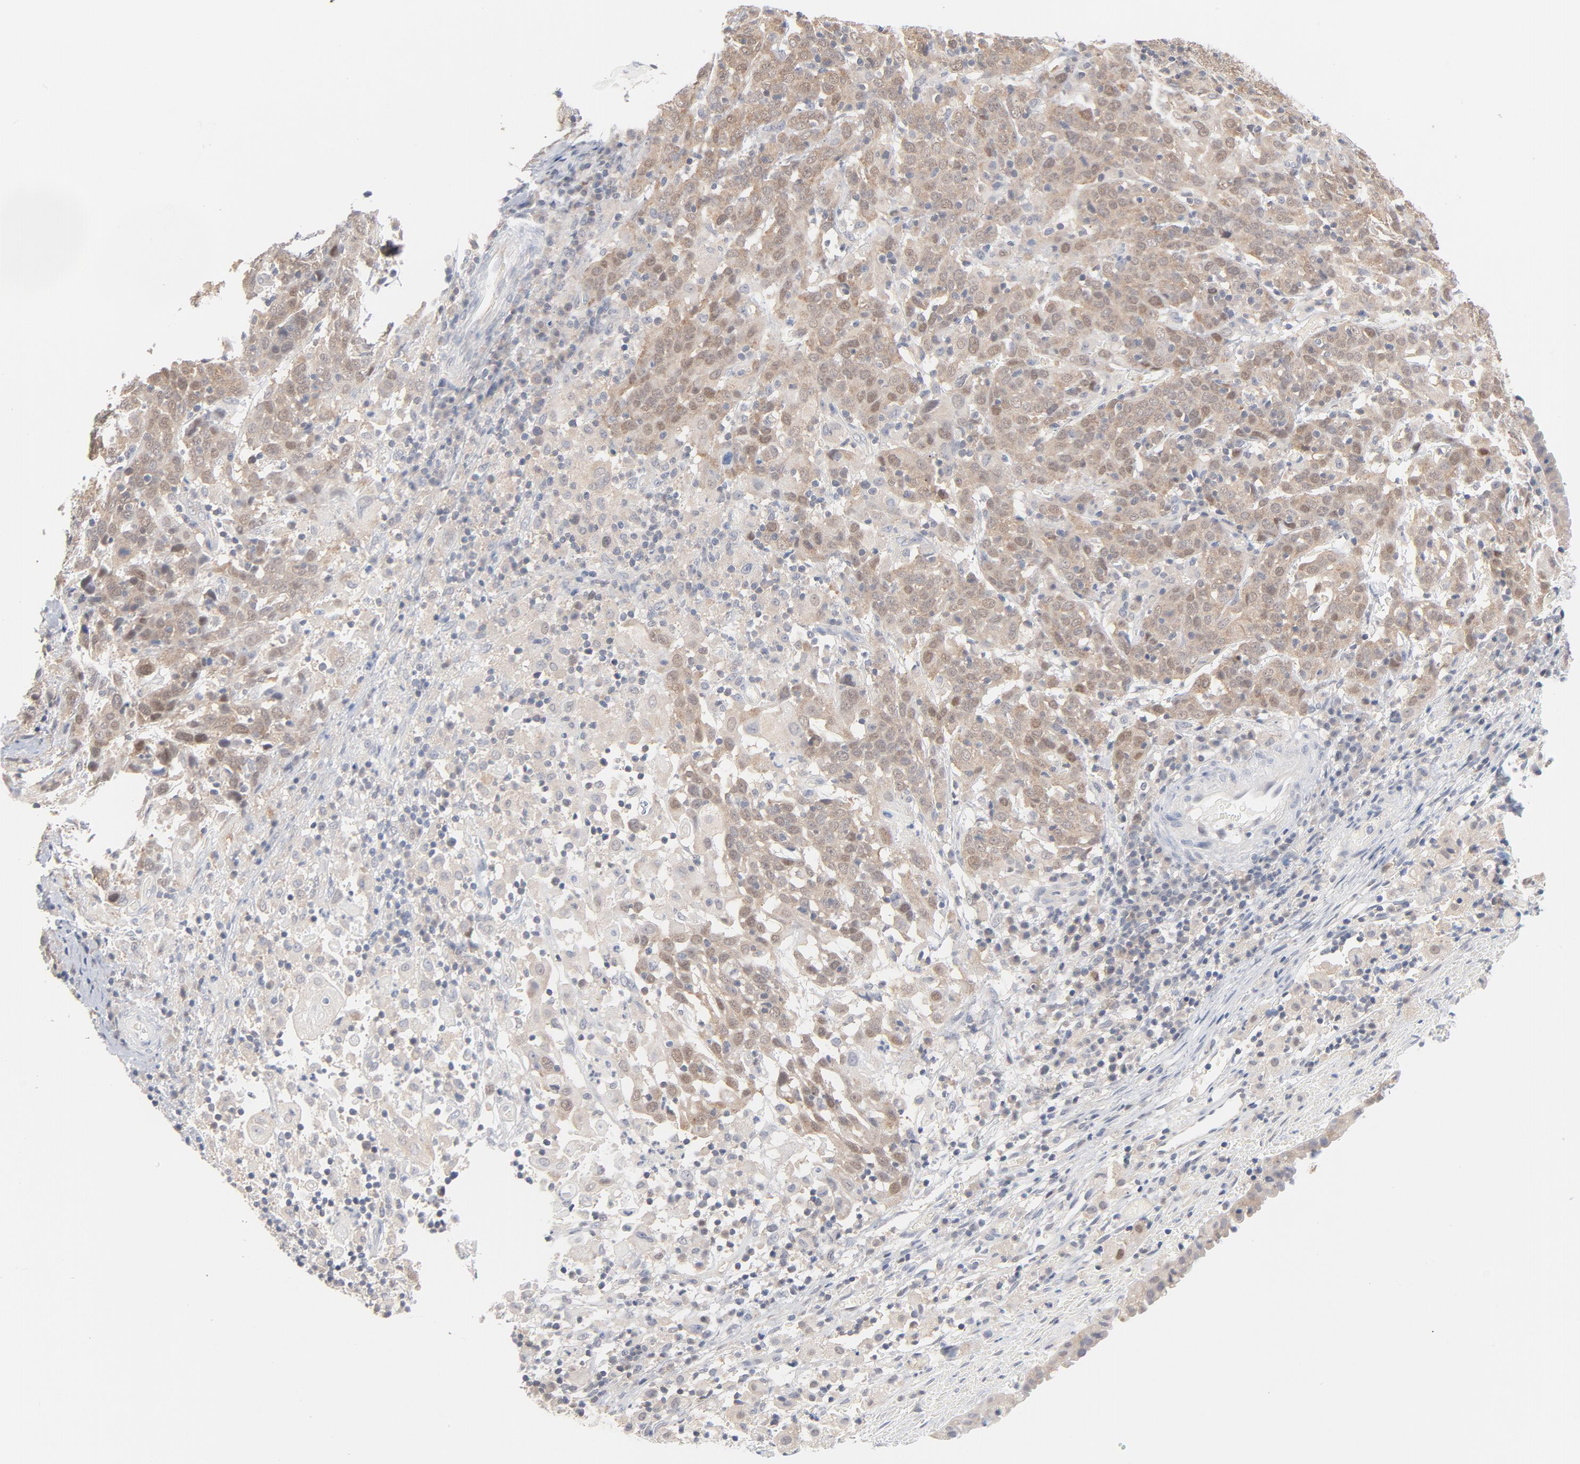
{"staining": {"intensity": "weak", "quantity": "<25%", "location": "cytoplasmic/membranous,nuclear"}, "tissue": "cervical cancer", "cell_type": "Tumor cells", "image_type": "cancer", "snomed": [{"axis": "morphology", "description": "Normal tissue, NOS"}, {"axis": "morphology", "description": "Squamous cell carcinoma, NOS"}, {"axis": "topography", "description": "Cervix"}], "caption": "This micrograph is of cervical squamous cell carcinoma stained with immunohistochemistry (IHC) to label a protein in brown with the nuclei are counter-stained blue. There is no staining in tumor cells. (Brightfield microscopy of DAB IHC at high magnification).", "gene": "UBL4A", "patient": {"sex": "female", "age": 67}}